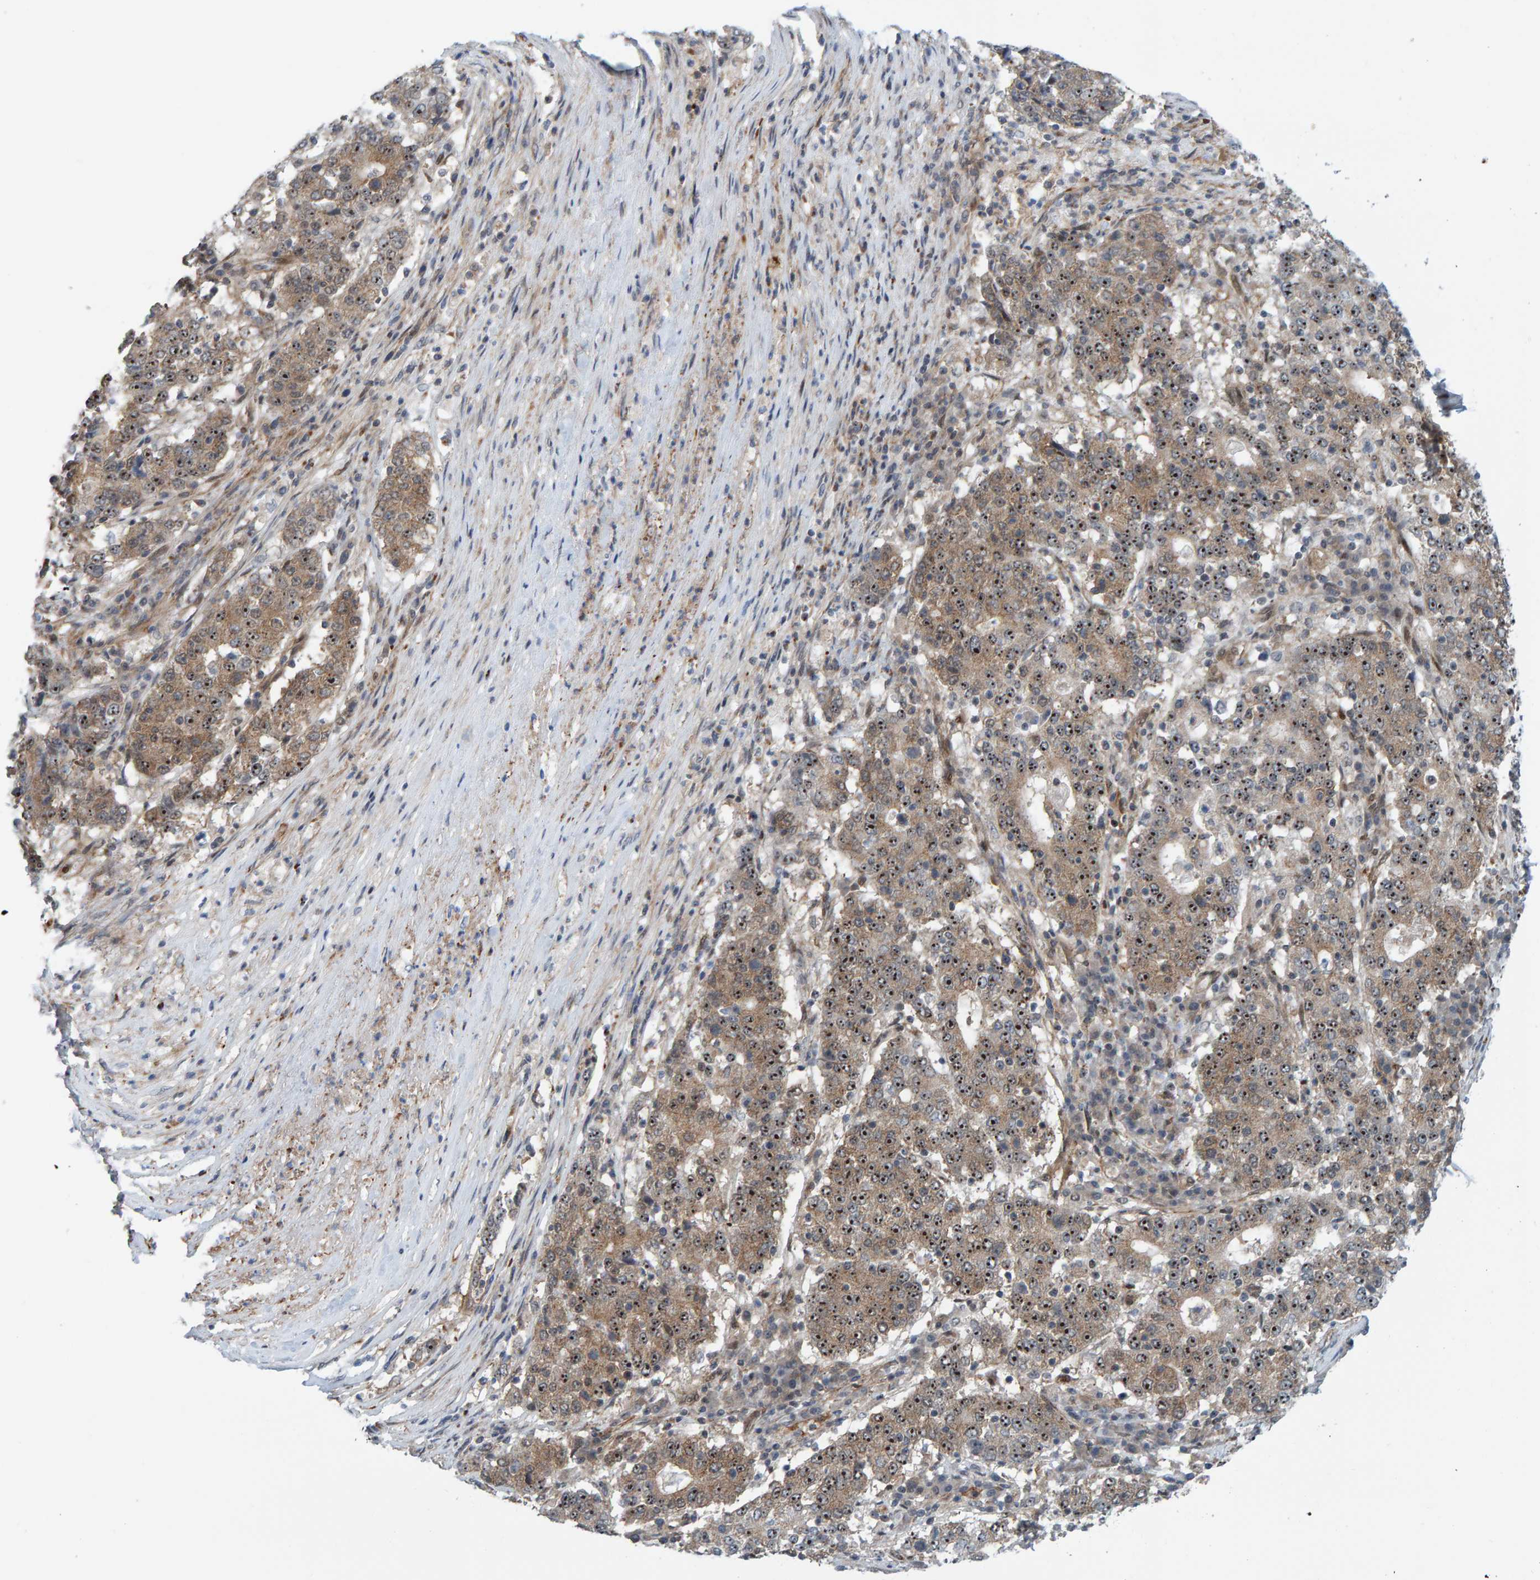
{"staining": {"intensity": "moderate", "quantity": ">75%", "location": "cytoplasmic/membranous,nuclear"}, "tissue": "stomach cancer", "cell_type": "Tumor cells", "image_type": "cancer", "snomed": [{"axis": "morphology", "description": "Adenocarcinoma, NOS"}, {"axis": "topography", "description": "Stomach"}], "caption": "Protein expression analysis of adenocarcinoma (stomach) shows moderate cytoplasmic/membranous and nuclear positivity in approximately >75% of tumor cells. The protein is stained brown, and the nuclei are stained in blue (DAB IHC with brightfield microscopy, high magnification).", "gene": "ZNF366", "patient": {"sex": "male", "age": 59}}